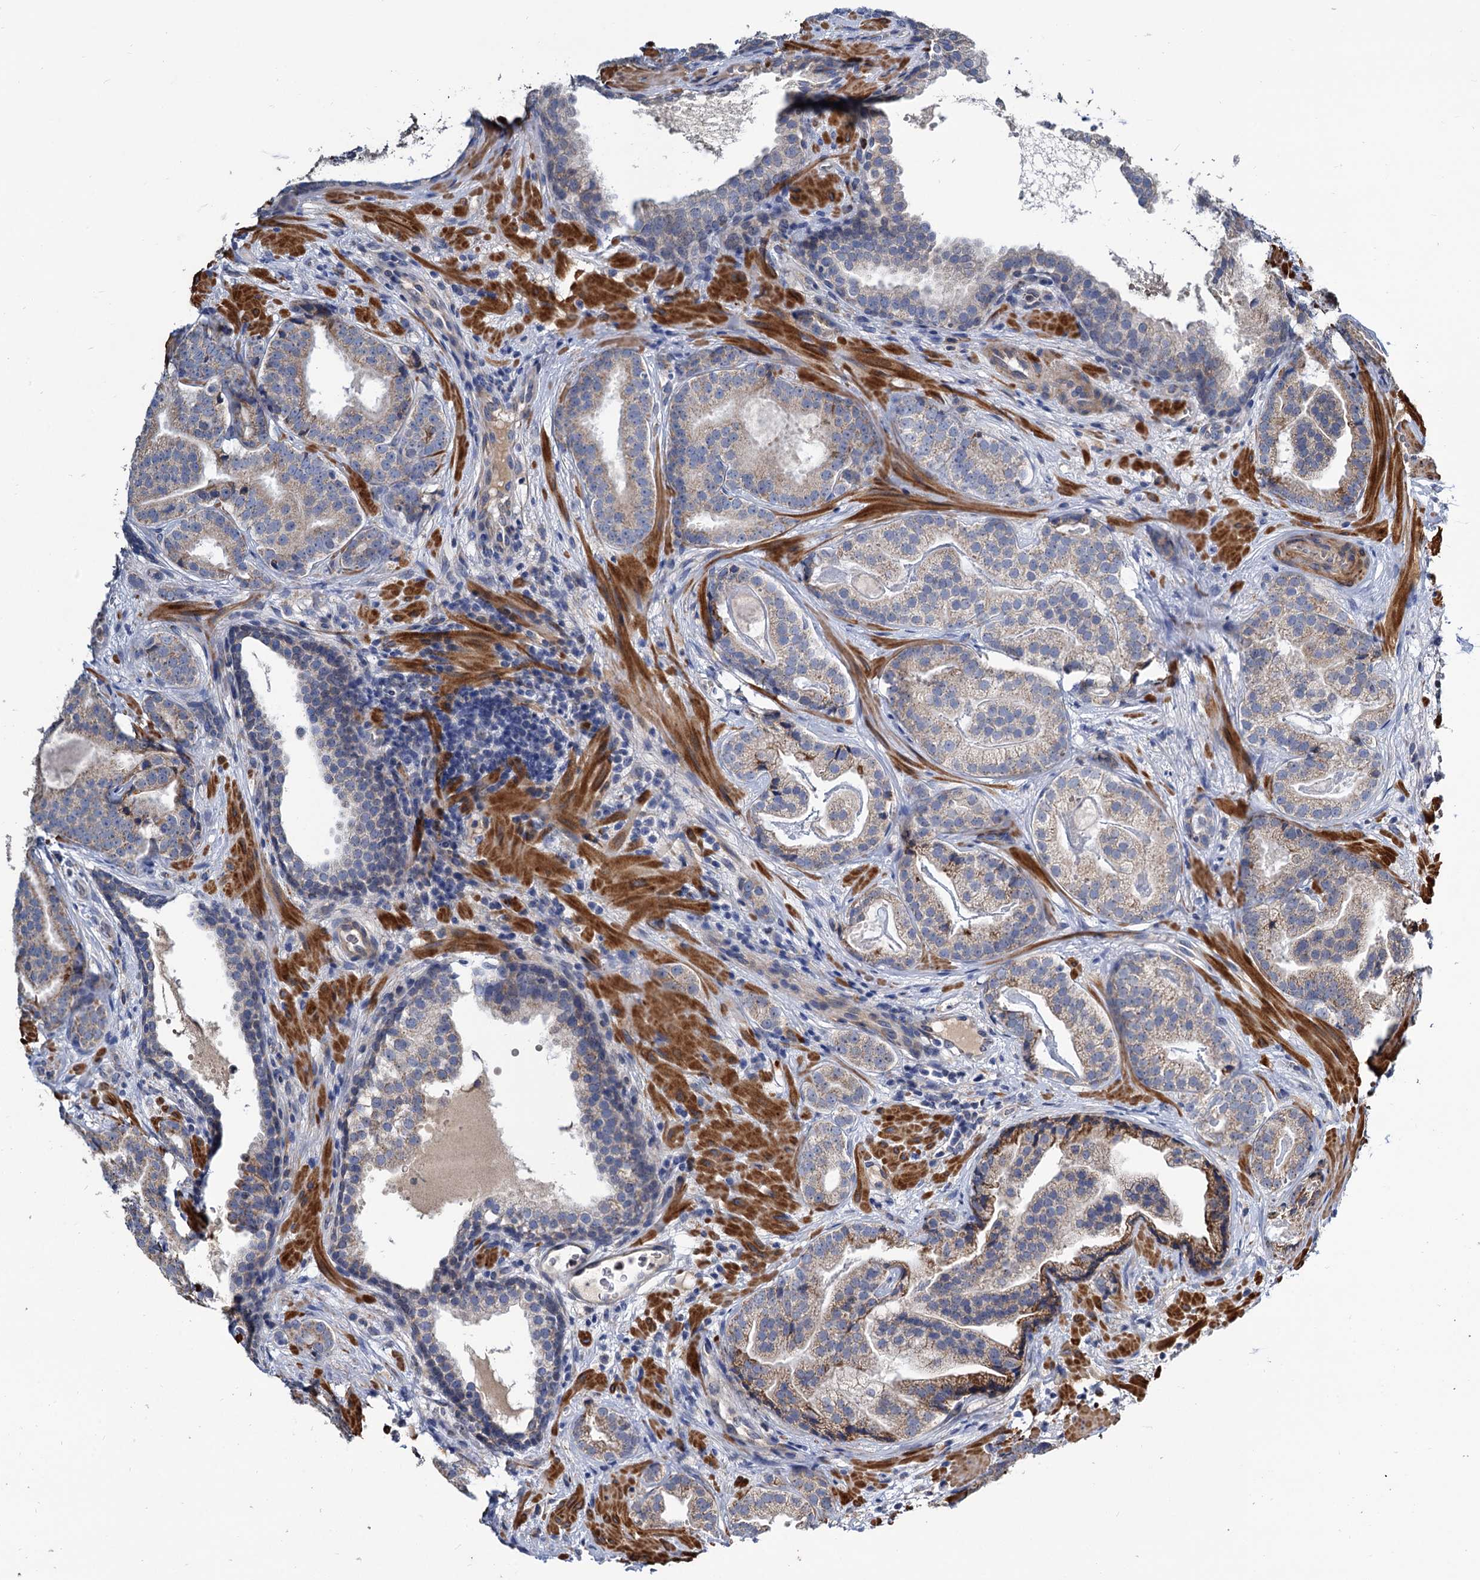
{"staining": {"intensity": "negative", "quantity": "none", "location": "none"}, "tissue": "prostate cancer", "cell_type": "Tumor cells", "image_type": "cancer", "snomed": [{"axis": "morphology", "description": "Adenocarcinoma, High grade"}, {"axis": "topography", "description": "Prostate"}], "caption": "Immunohistochemistry micrograph of adenocarcinoma (high-grade) (prostate) stained for a protein (brown), which displays no staining in tumor cells.", "gene": "ALKBH7", "patient": {"sex": "male", "age": 60}}